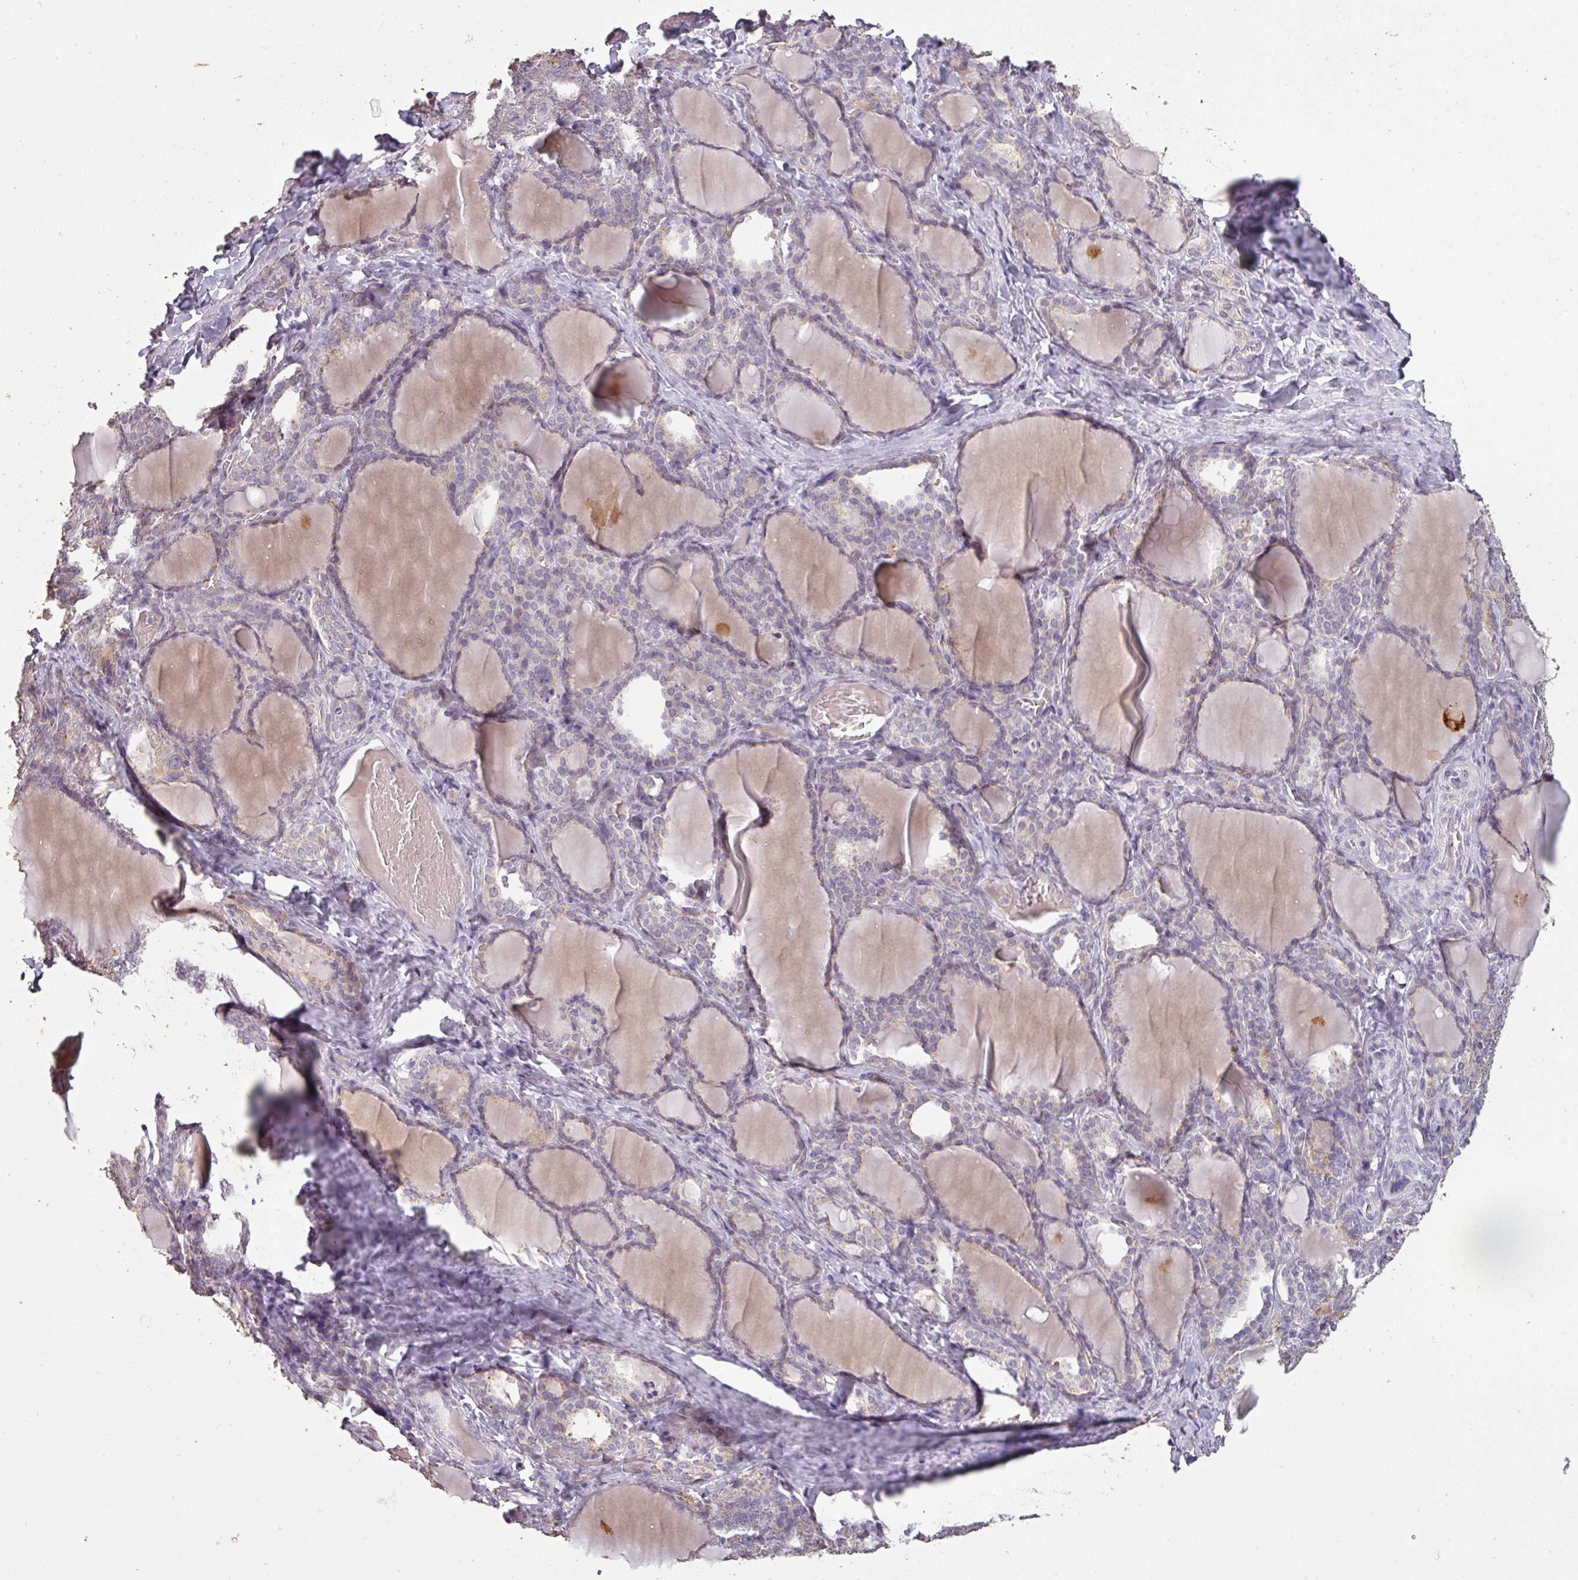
{"staining": {"intensity": "weak", "quantity": "25%-75%", "location": "cytoplasmic/membranous"}, "tissue": "thyroid gland", "cell_type": "Glandular cells", "image_type": "normal", "snomed": [{"axis": "morphology", "description": "Normal tissue, NOS"}, {"axis": "topography", "description": "Thyroid gland"}], "caption": "High-power microscopy captured an immunohistochemistry (IHC) histopathology image of benign thyroid gland, revealing weak cytoplasmic/membranous staining in approximately 25%-75% of glandular cells.", "gene": "LYPLA1", "patient": {"sex": "female", "age": 31}}